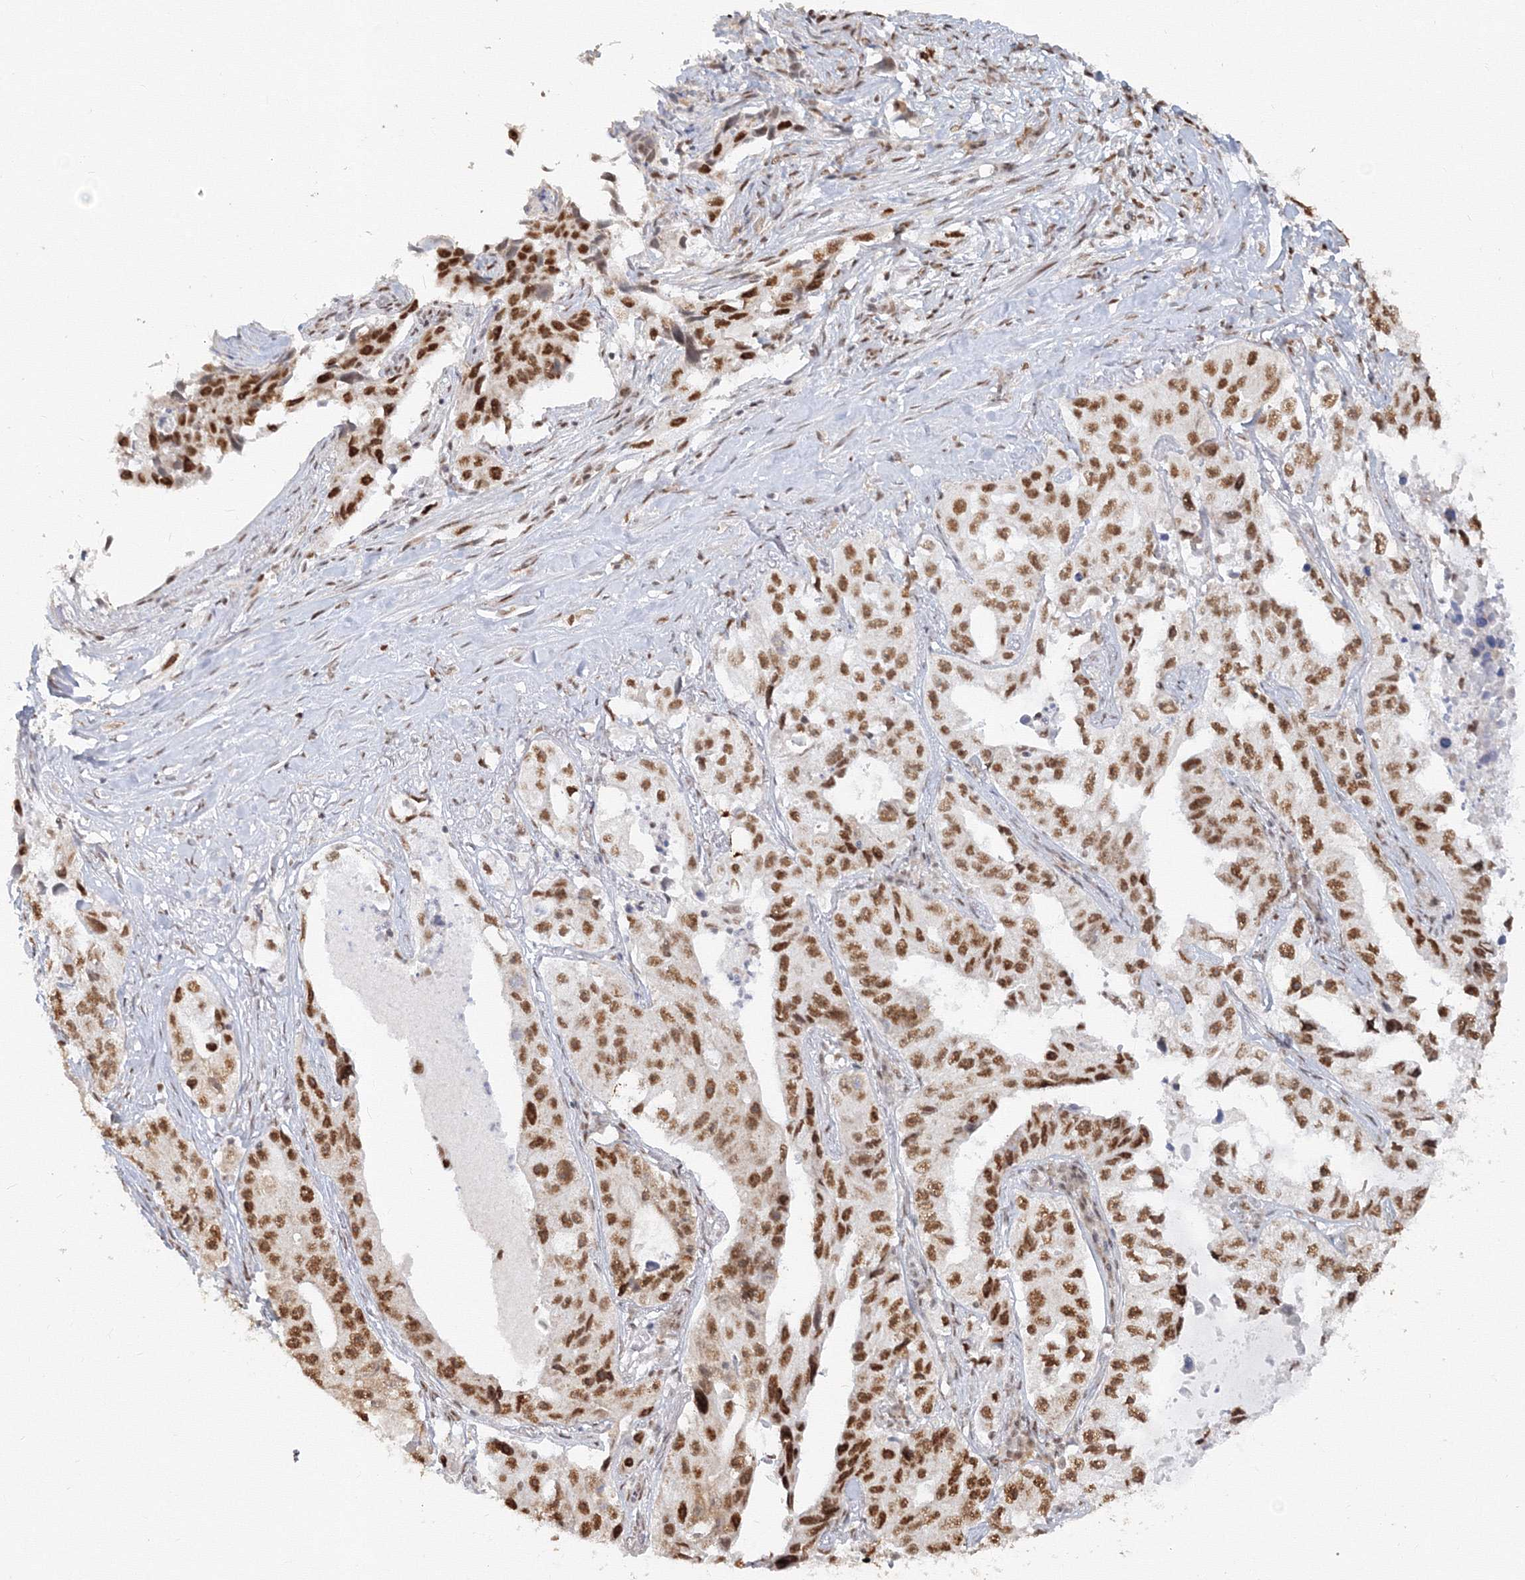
{"staining": {"intensity": "moderate", "quantity": ">75%", "location": "nuclear"}, "tissue": "lung cancer", "cell_type": "Tumor cells", "image_type": "cancer", "snomed": [{"axis": "morphology", "description": "Adenocarcinoma, NOS"}, {"axis": "topography", "description": "Lung"}], "caption": "Protein staining shows moderate nuclear staining in approximately >75% of tumor cells in lung cancer (adenocarcinoma).", "gene": "PPP4R2", "patient": {"sex": "female", "age": 51}}